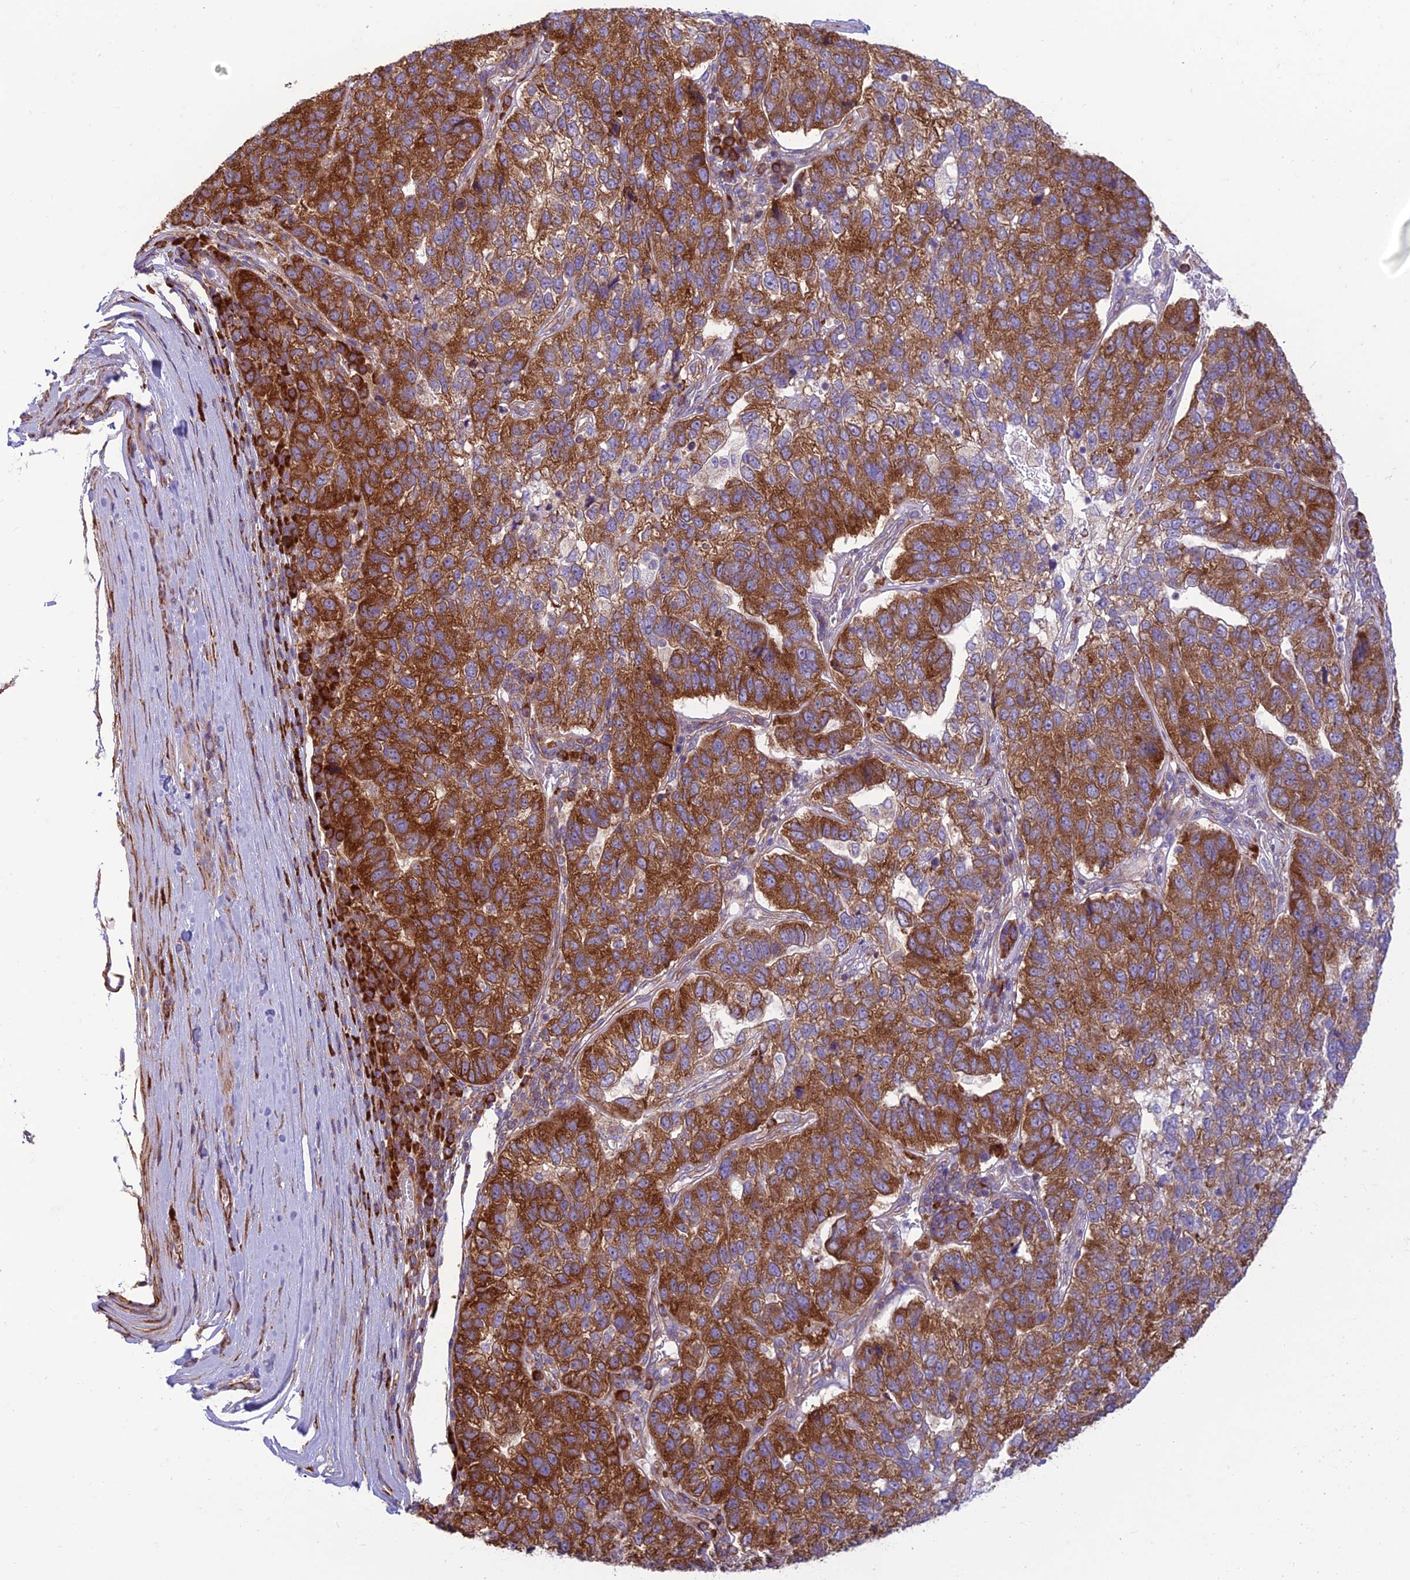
{"staining": {"intensity": "moderate", "quantity": ">75%", "location": "cytoplasmic/membranous"}, "tissue": "pancreatic cancer", "cell_type": "Tumor cells", "image_type": "cancer", "snomed": [{"axis": "morphology", "description": "Adenocarcinoma, NOS"}, {"axis": "topography", "description": "Pancreas"}], "caption": "Protein analysis of pancreatic cancer (adenocarcinoma) tissue shows moderate cytoplasmic/membranous staining in approximately >75% of tumor cells.", "gene": "RPL17-C18orf32", "patient": {"sex": "female", "age": 61}}